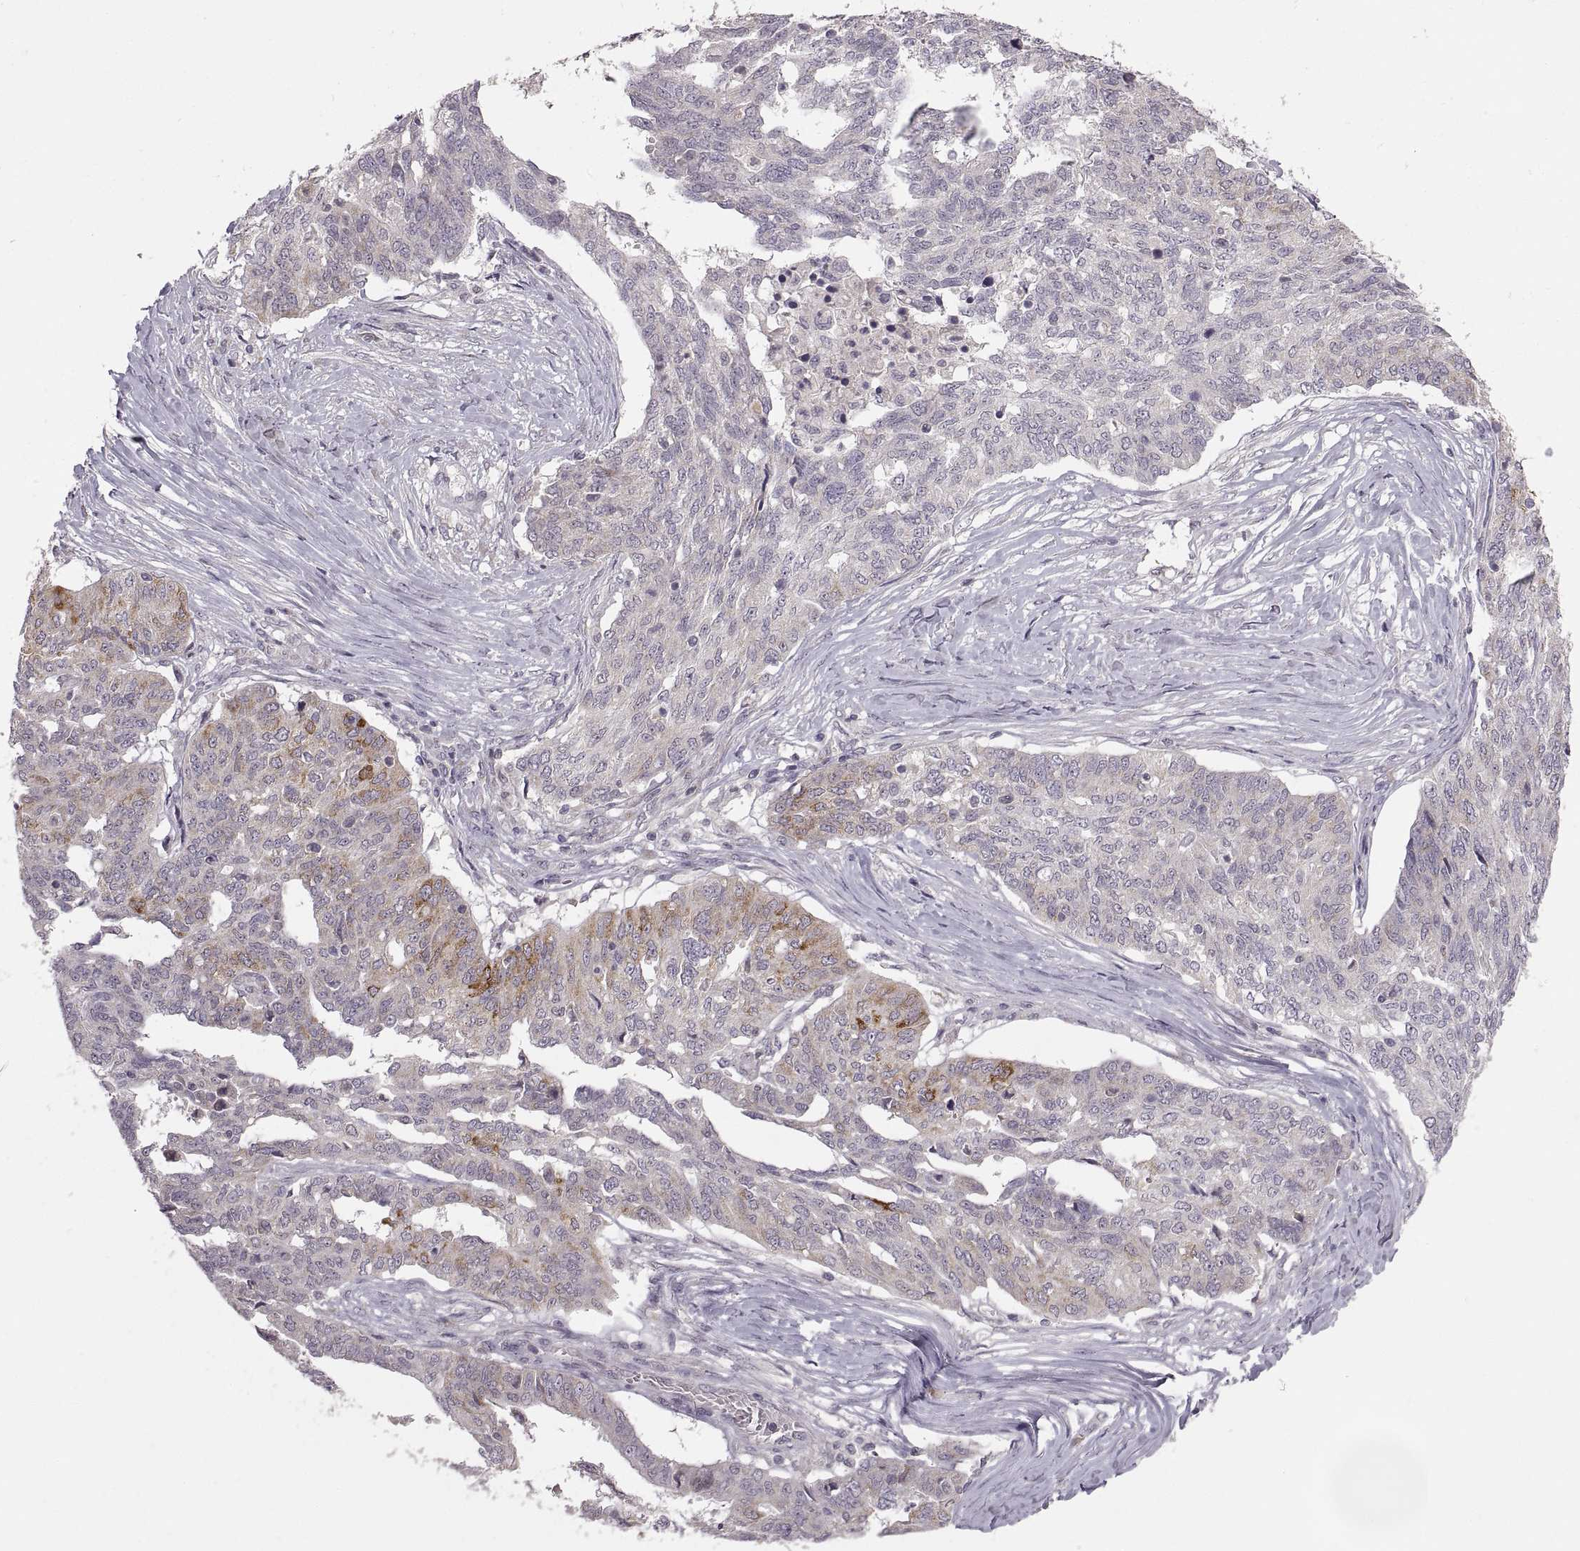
{"staining": {"intensity": "moderate", "quantity": "<25%", "location": "cytoplasmic/membranous"}, "tissue": "ovarian cancer", "cell_type": "Tumor cells", "image_type": "cancer", "snomed": [{"axis": "morphology", "description": "Cystadenocarcinoma, serous, NOS"}, {"axis": "topography", "description": "Ovary"}], "caption": "Immunohistochemistry (IHC) image of serous cystadenocarcinoma (ovarian) stained for a protein (brown), which reveals low levels of moderate cytoplasmic/membranous staining in about <25% of tumor cells.", "gene": "HMGCR", "patient": {"sex": "female", "age": 67}}